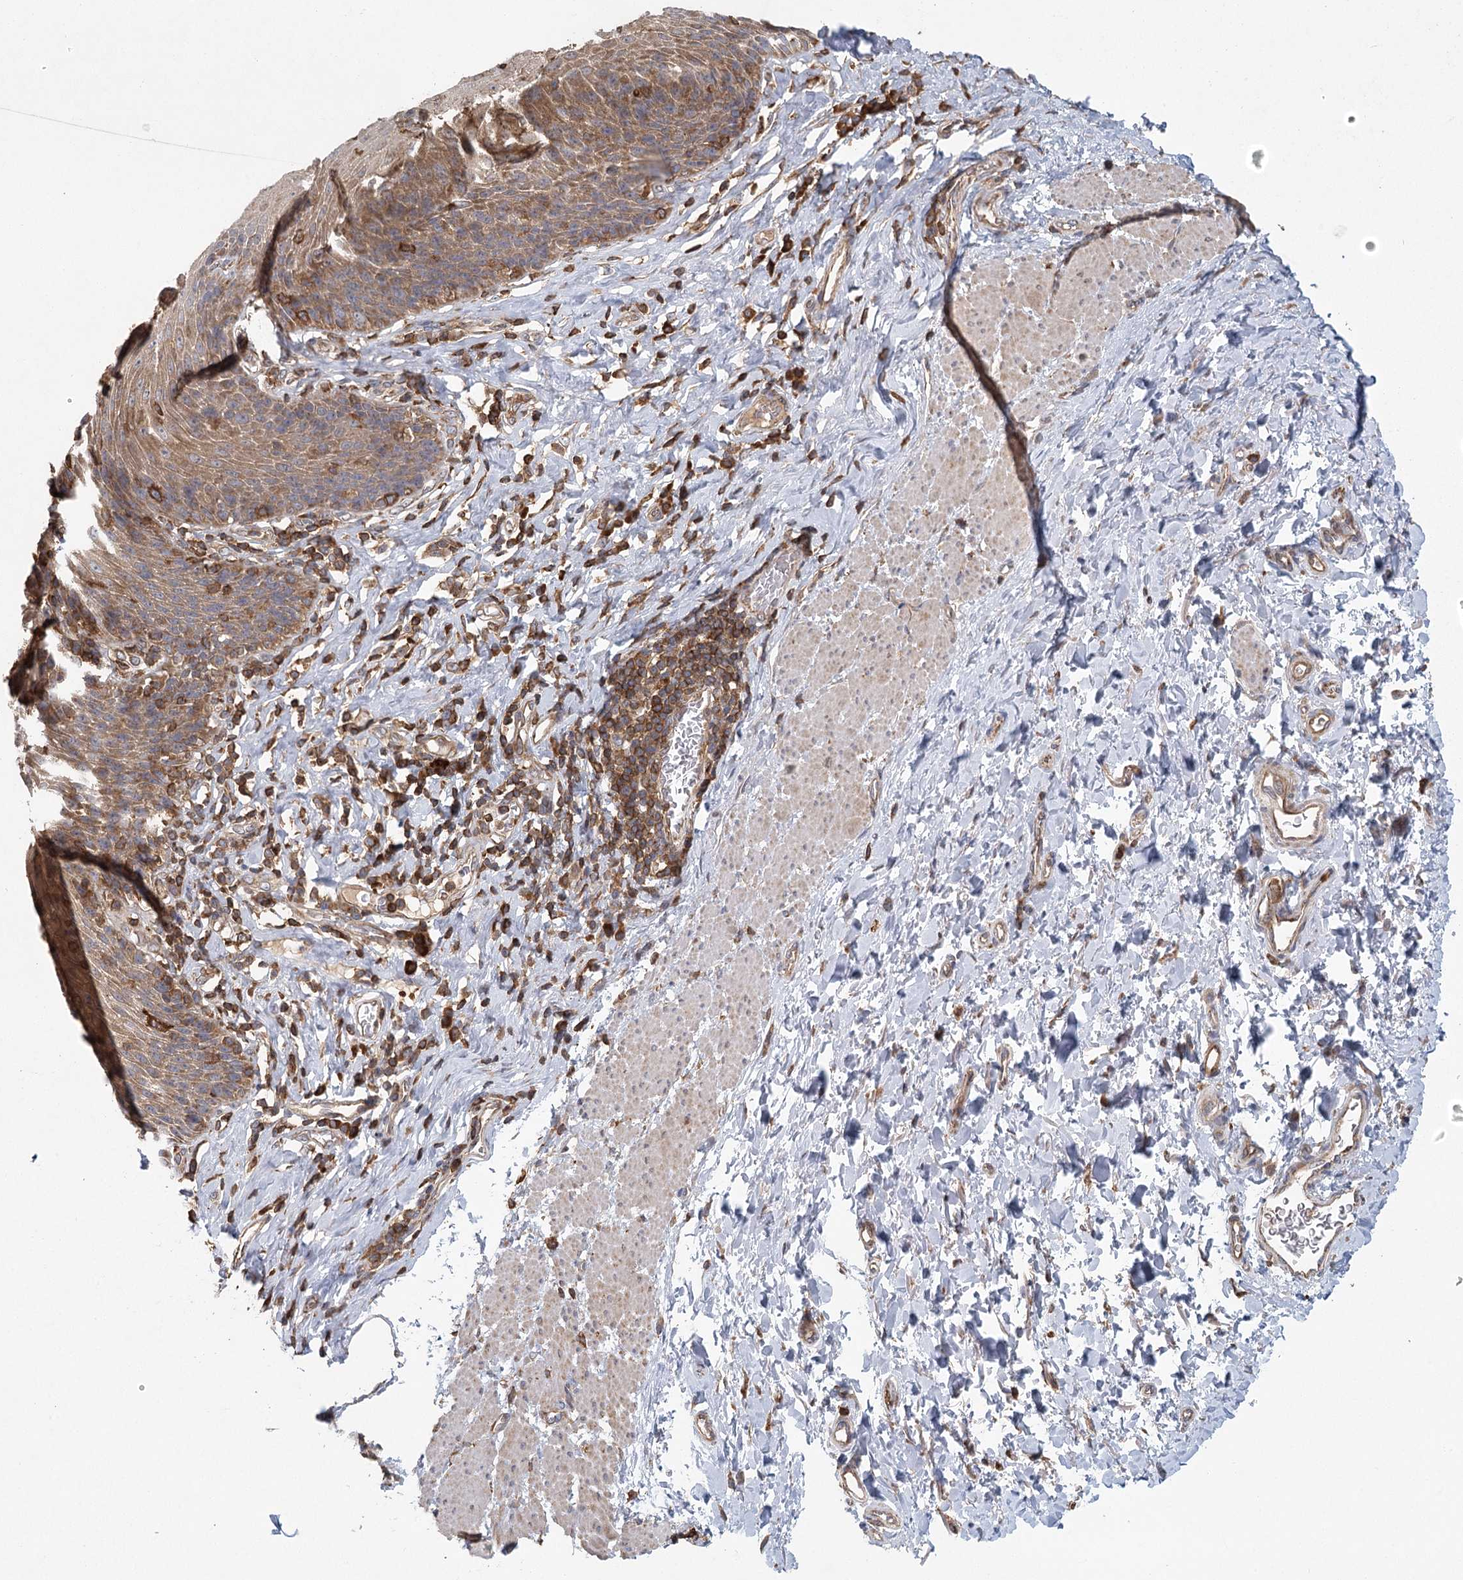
{"staining": {"intensity": "moderate", "quantity": ">75%", "location": "cytoplasmic/membranous"}, "tissue": "esophagus", "cell_type": "Squamous epithelial cells", "image_type": "normal", "snomed": [{"axis": "morphology", "description": "Normal tissue, NOS"}, {"axis": "topography", "description": "Esophagus"}], "caption": "The photomicrograph shows staining of normal esophagus, revealing moderate cytoplasmic/membranous protein expression (brown color) within squamous epithelial cells.", "gene": "PLEKHA7", "patient": {"sex": "female", "age": 61}}